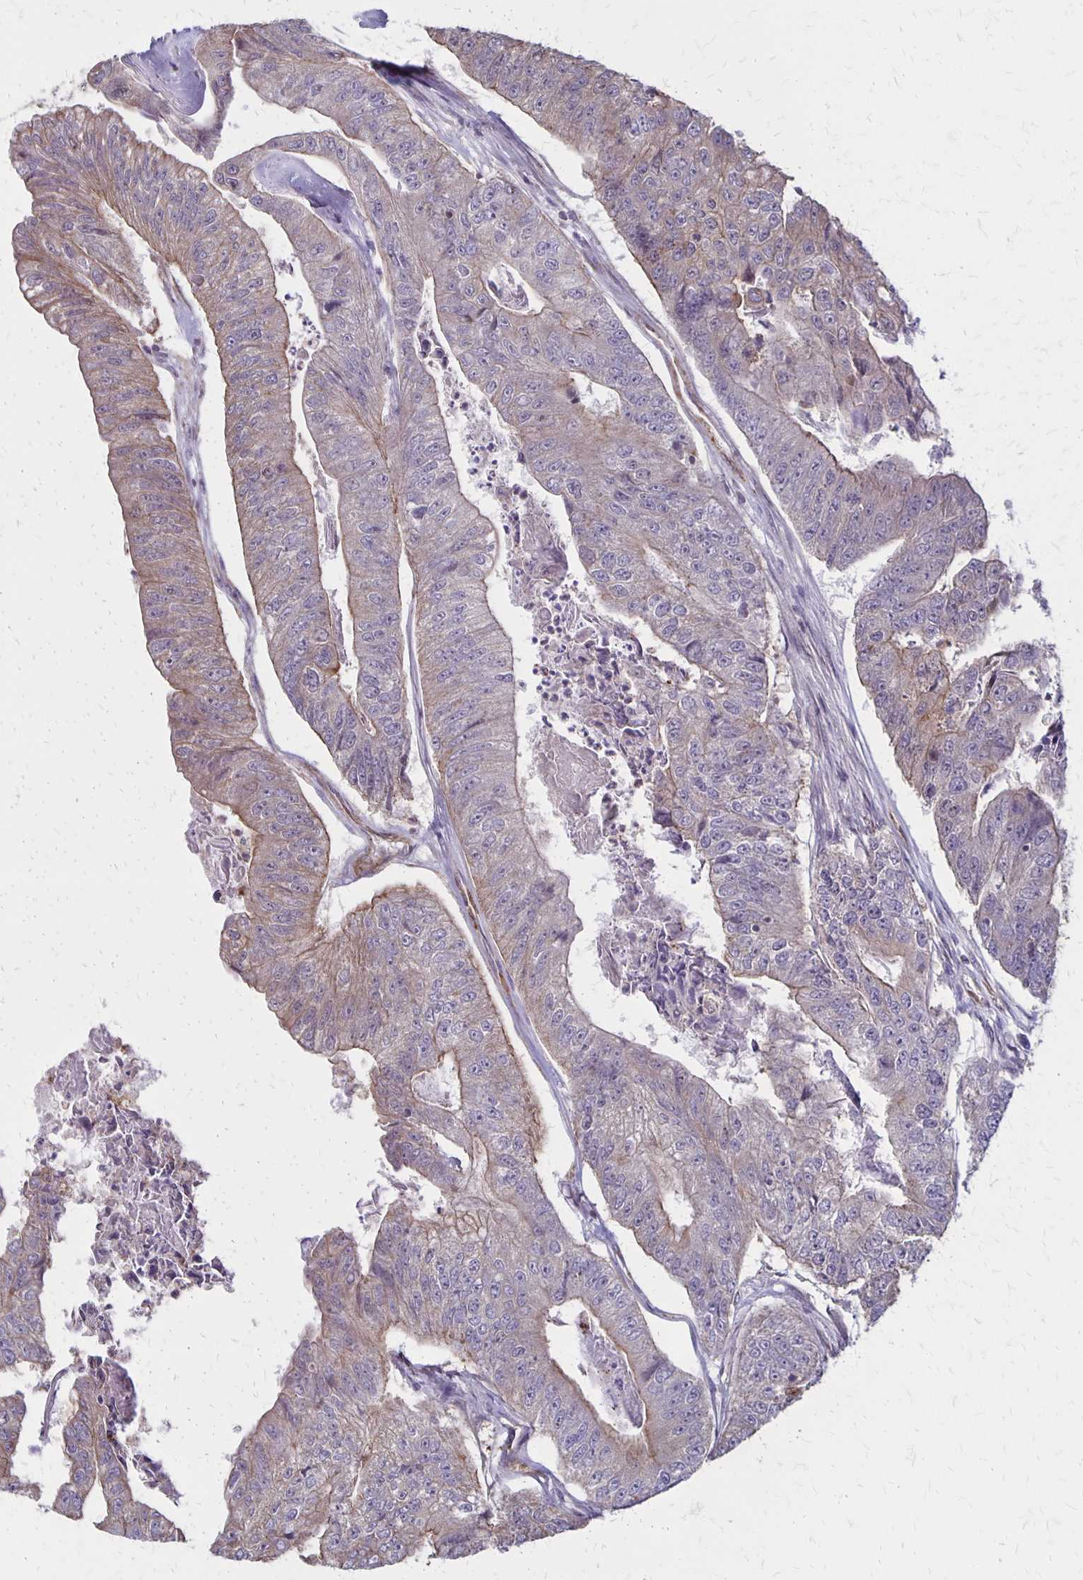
{"staining": {"intensity": "moderate", "quantity": "<25%", "location": "cytoplasmic/membranous"}, "tissue": "colorectal cancer", "cell_type": "Tumor cells", "image_type": "cancer", "snomed": [{"axis": "morphology", "description": "Adenocarcinoma, NOS"}, {"axis": "topography", "description": "Colon"}], "caption": "Moderate cytoplasmic/membranous positivity for a protein is identified in approximately <25% of tumor cells of colorectal adenocarcinoma using immunohistochemistry.", "gene": "SEPTIN5", "patient": {"sex": "female", "age": 67}}